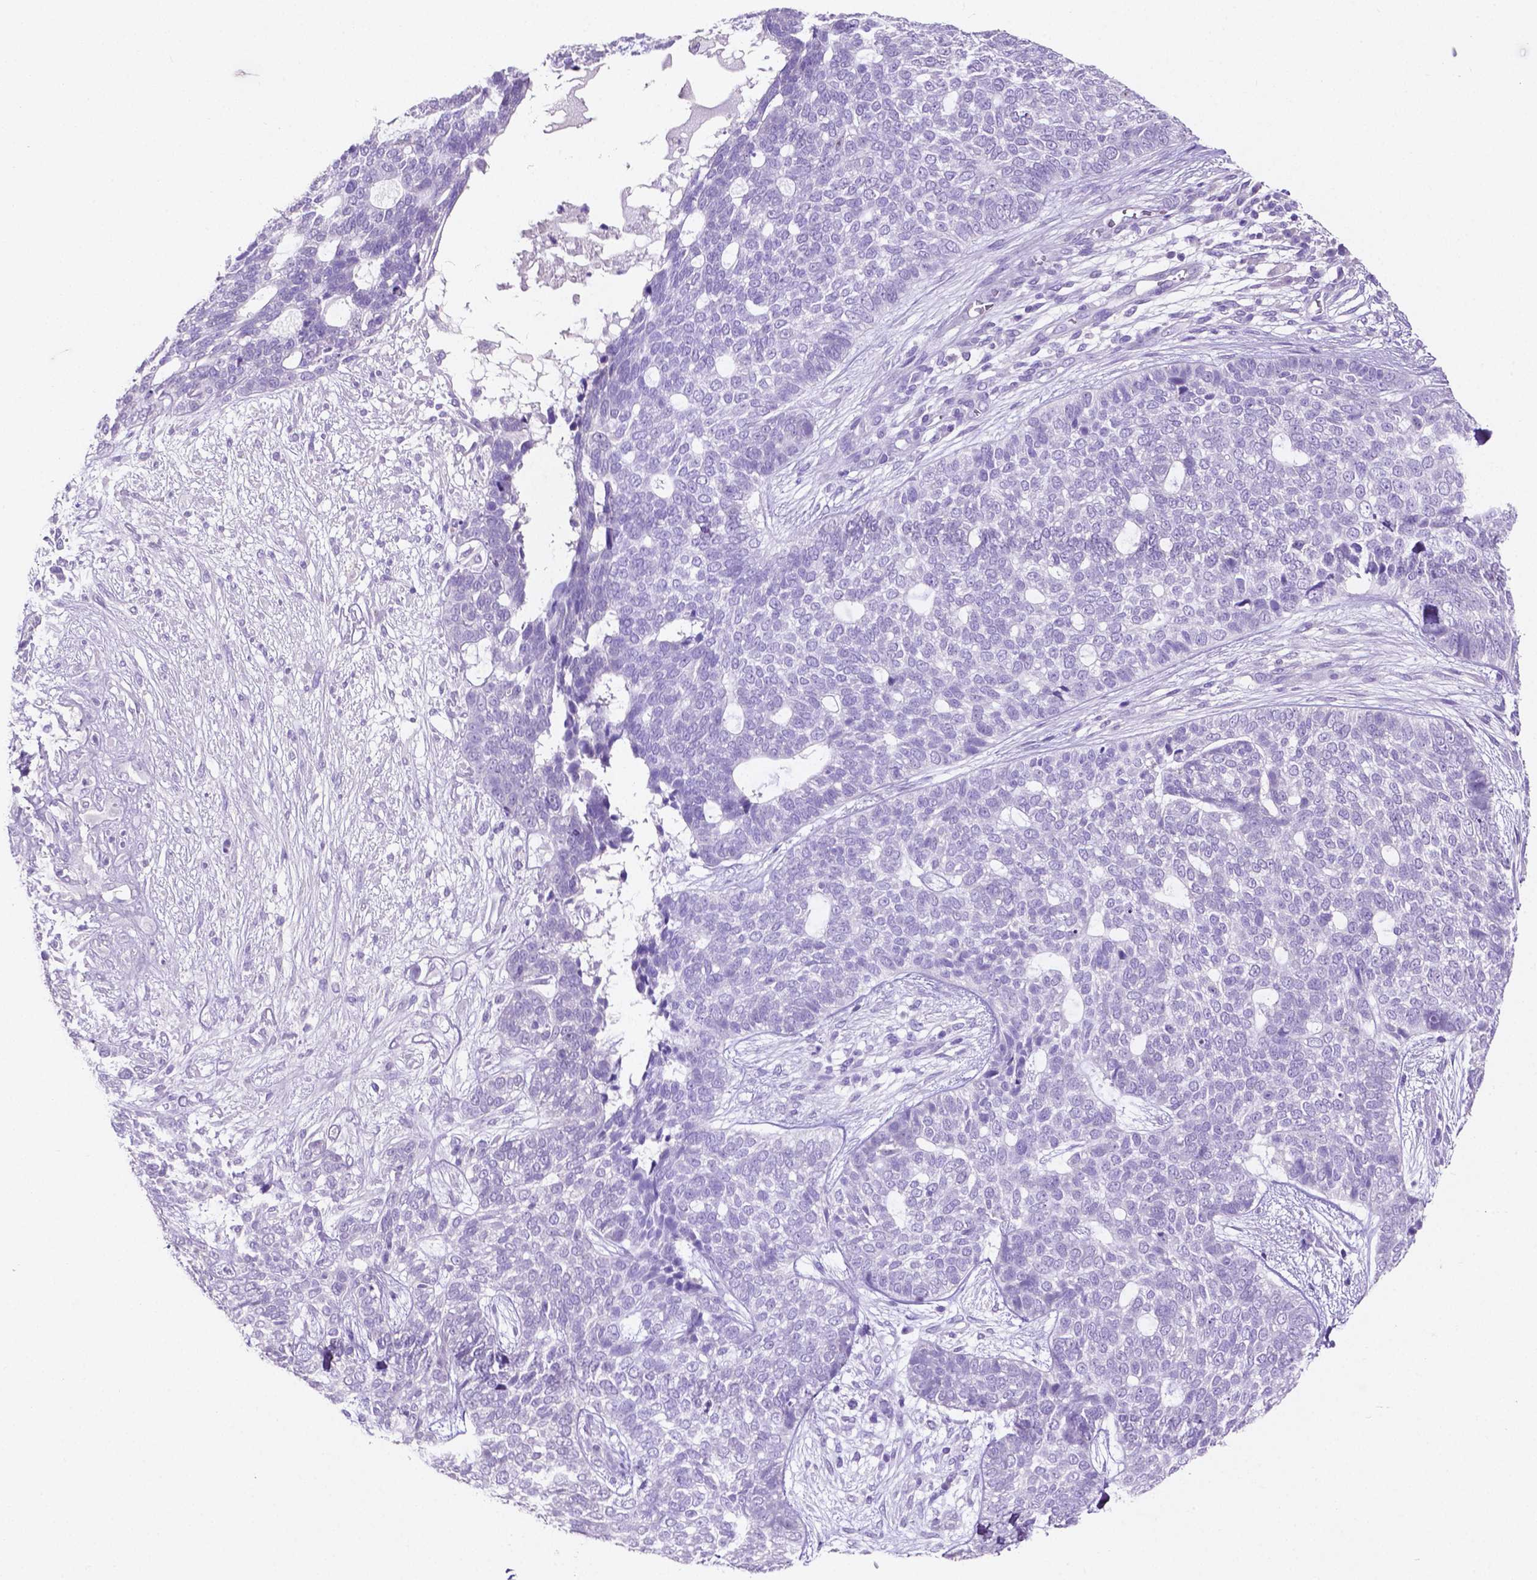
{"staining": {"intensity": "negative", "quantity": "none", "location": "none"}, "tissue": "skin cancer", "cell_type": "Tumor cells", "image_type": "cancer", "snomed": [{"axis": "morphology", "description": "Basal cell carcinoma"}, {"axis": "topography", "description": "Skin"}], "caption": "Skin cancer (basal cell carcinoma) stained for a protein using immunohistochemistry (IHC) shows no staining tumor cells.", "gene": "SLC22A2", "patient": {"sex": "female", "age": 69}}